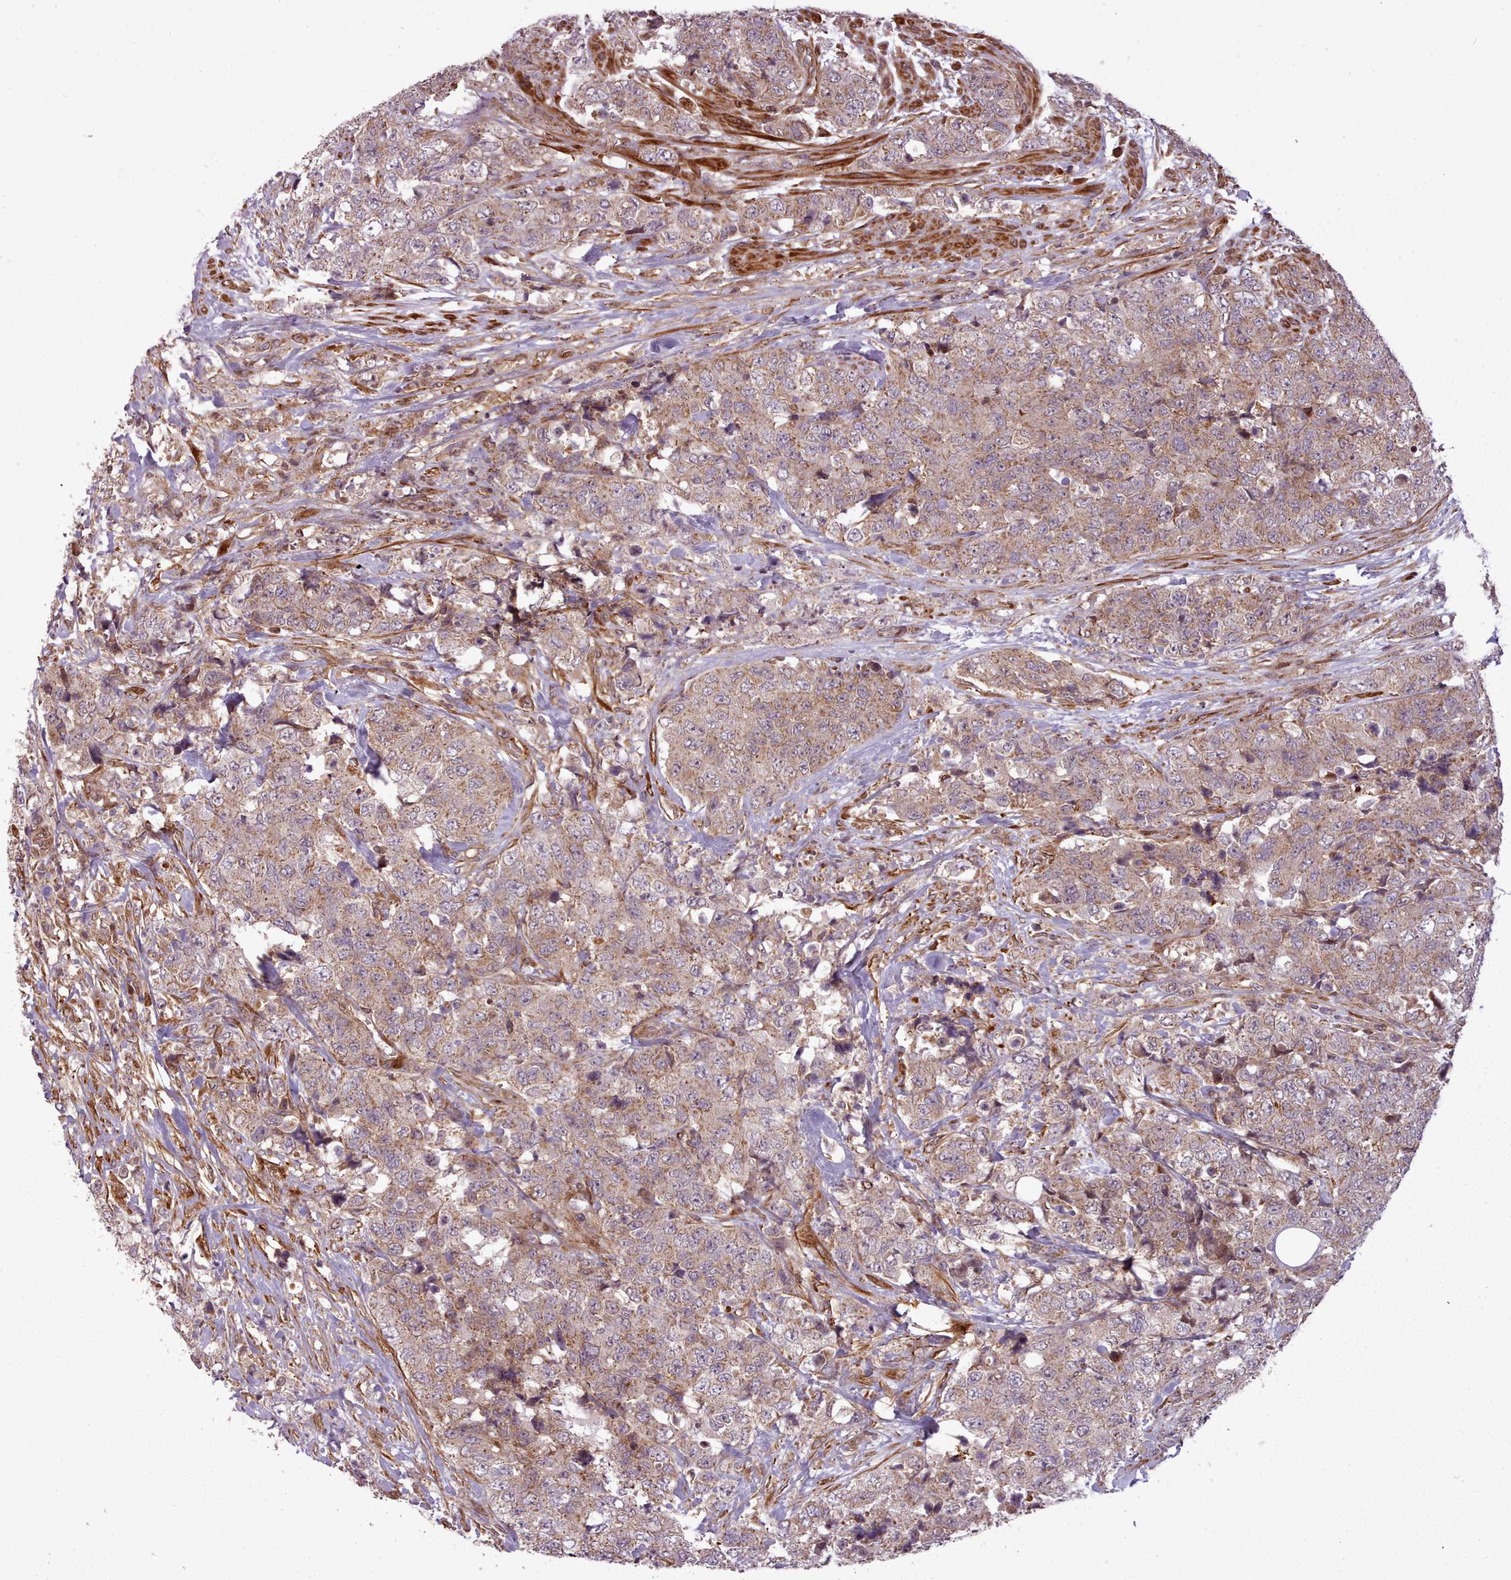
{"staining": {"intensity": "weak", "quantity": "25%-75%", "location": "cytoplasmic/membranous"}, "tissue": "urothelial cancer", "cell_type": "Tumor cells", "image_type": "cancer", "snomed": [{"axis": "morphology", "description": "Urothelial carcinoma, High grade"}, {"axis": "topography", "description": "Urinary bladder"}], "caption": "Immunohistochemical staining of human urothelial carcinoma (high-grade) demonstrates weak cytoplasmic/membranous protein expression in approximately 25%-75% of tumor cells.", "gene": "NLRP7", "patient": {"sex": "female", "age": 78}}